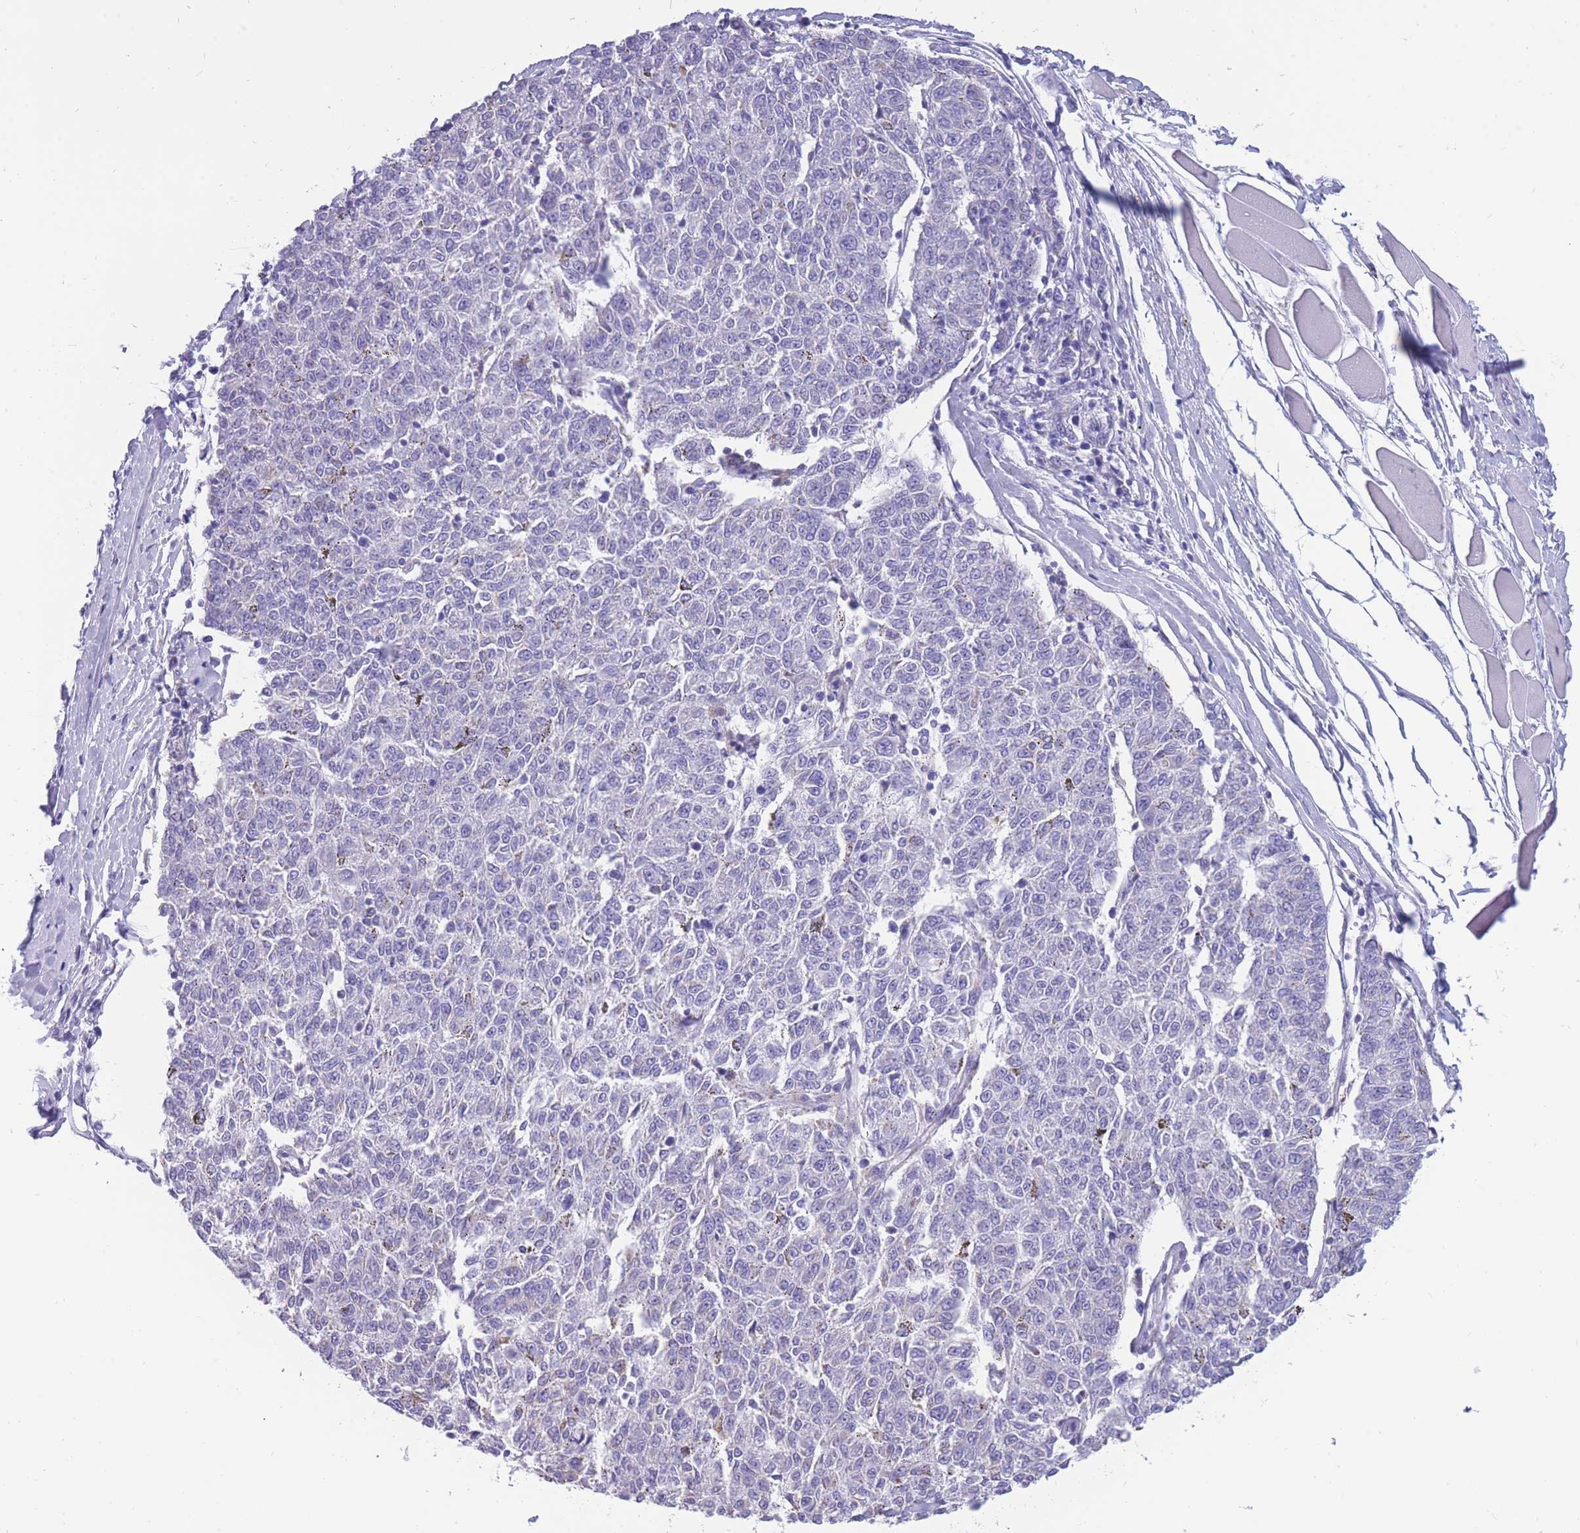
{"staining": {"intensity": "negative", "quantity": "none", "location": "none"}, "tissue": "melanoma", "cell_type": "Tumor cells", "image_type": "cancer", "snomed": [{"axis": "morphology", "description": "Malignant melanoma, NOS"}, {"axis": "topography", "description": "Skin"}], "caption": "An image of human malignant melanoma is negative for staining in tumor cells. (DAB (3,3'-diaminobenzidine) immunohistochemistry (IHC) visualized using brightfield microscopy, high magnification).", "gene": "INTS2", "patient": {"sex": "female", "age": 72}}